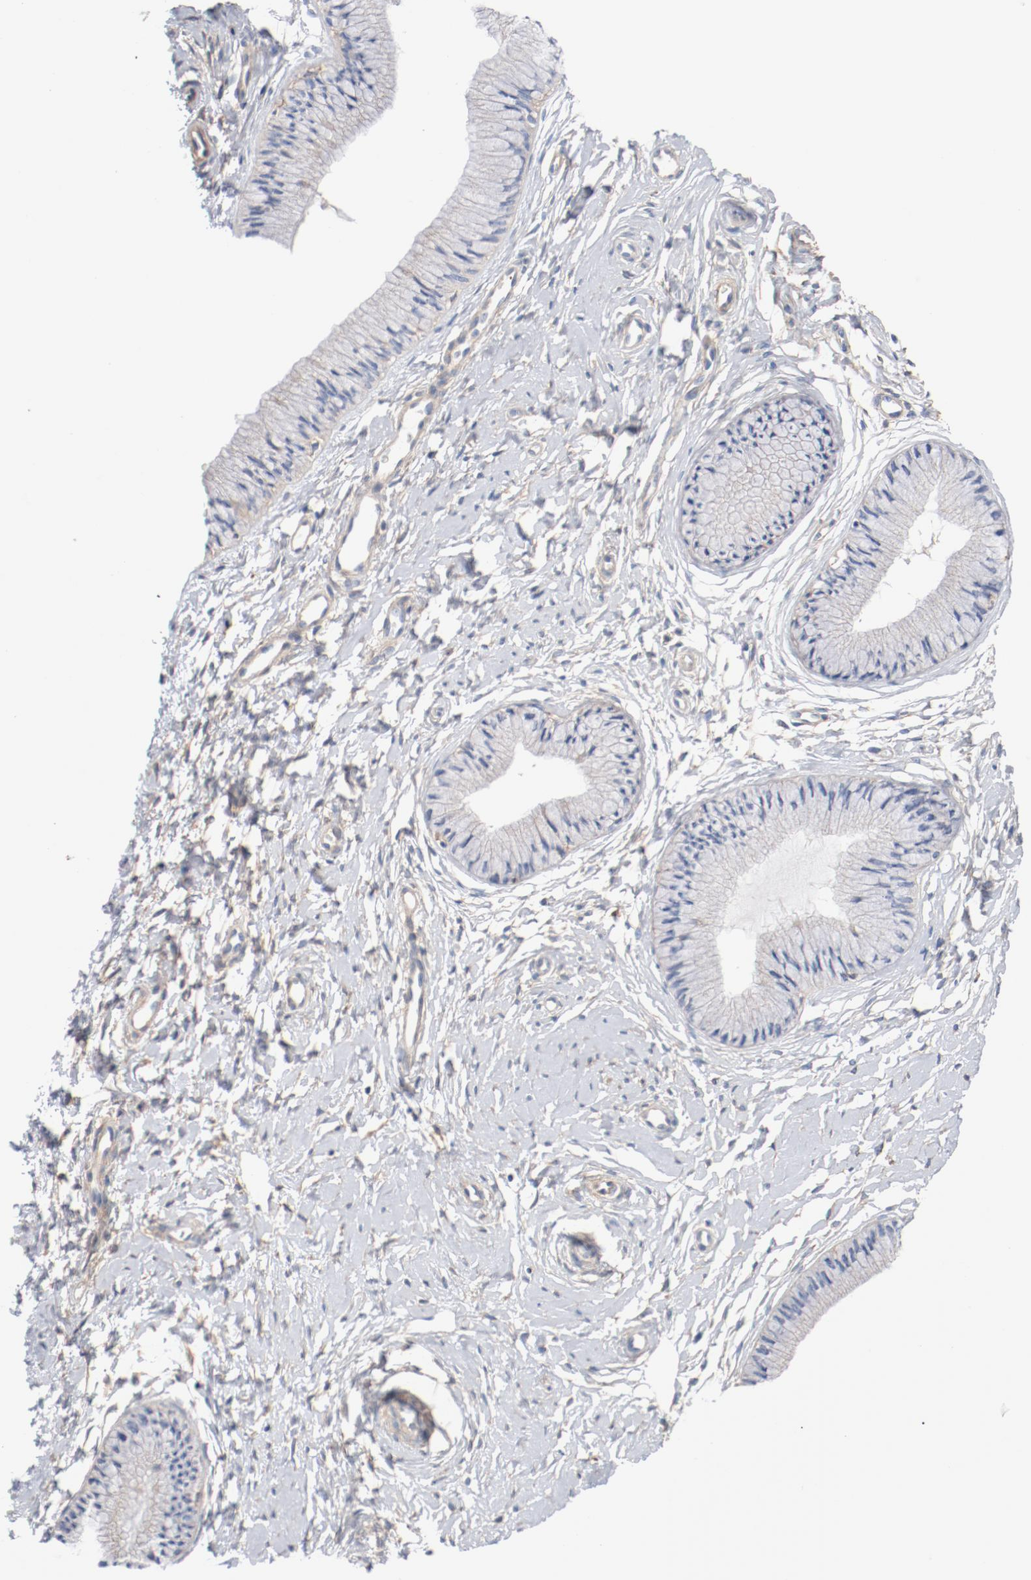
{"staining": {"intensity": "weak", "quantity": "25%-75%", "location": "cytoplasmic/membranous"}, "tissue": "cervix", "cell_type": "Glandular cells", "image_type": "normal", "snomed": [{"axis": "morphology", "description": "Normal tissue, NOS"}, {"axis": "topography", "description": "Cervix"}], "caption": "Immunohistochemistry (IHC) of normal cervix displays low levels of weak cytoplasmic/membranous positivity in about 25%-75% of glandular cells. Nuclei are stained in blue.", "gene": "ILK", "patient": {"sex": "female", "age": 46}}